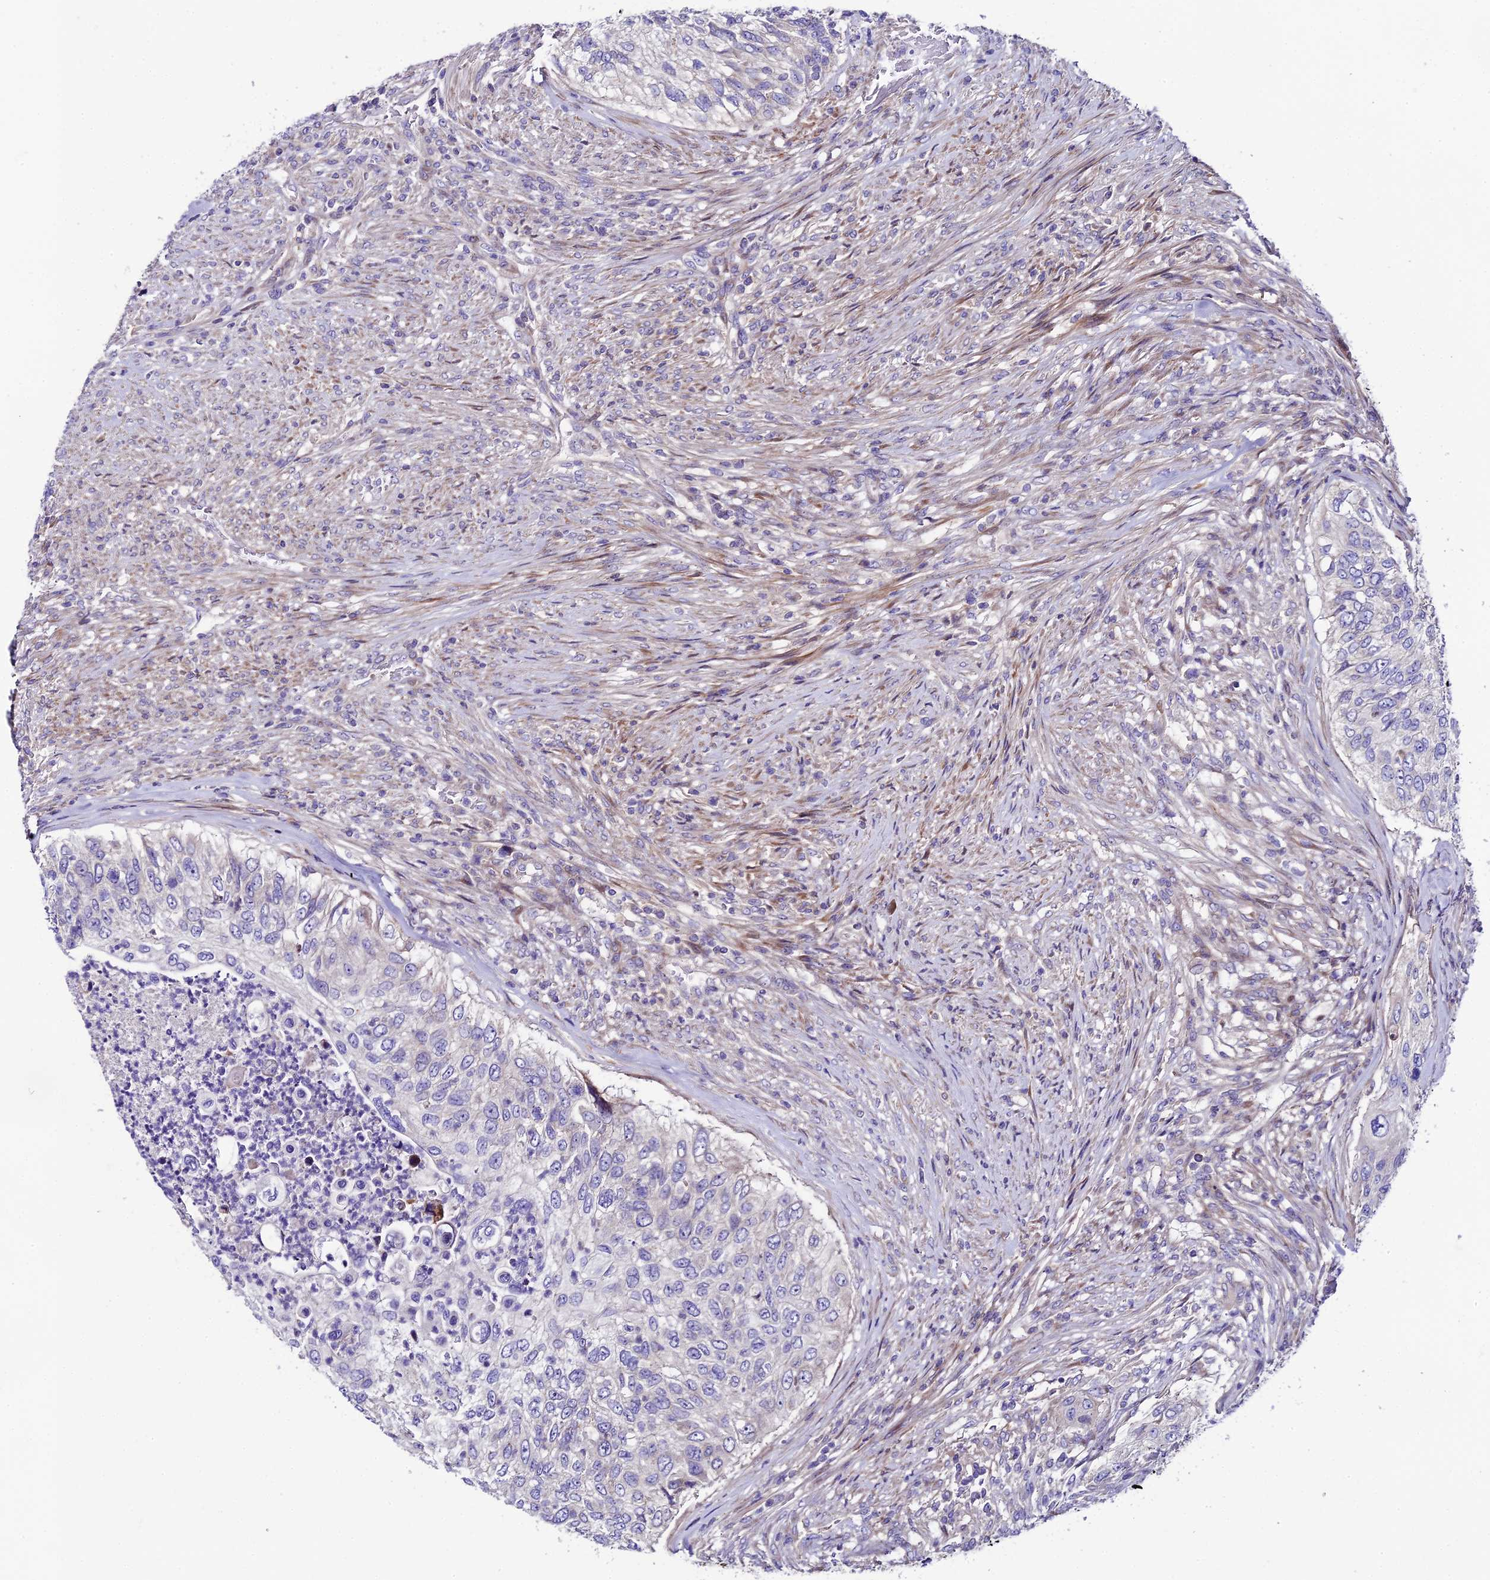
{"staining": {"intensity": "negative", "quantity": "none", "location": "none"}, "tissue": "urothelial cancer", "cell_type": "Tumor cells", "image_type": "cancer", "snomed": [{"axis": "morphology", "description": "Urothelial carcinoma, High grade"}, {"axis": "topography", "description": "Urinary bladder"}], "caption": "The IHC histopathology image has no significant expression in tumor cells of urothelial cancer tissue. (DAB IHC, high magnification).", "gene": "PIGU", "patient": {"sex": "female", "age": 60}}